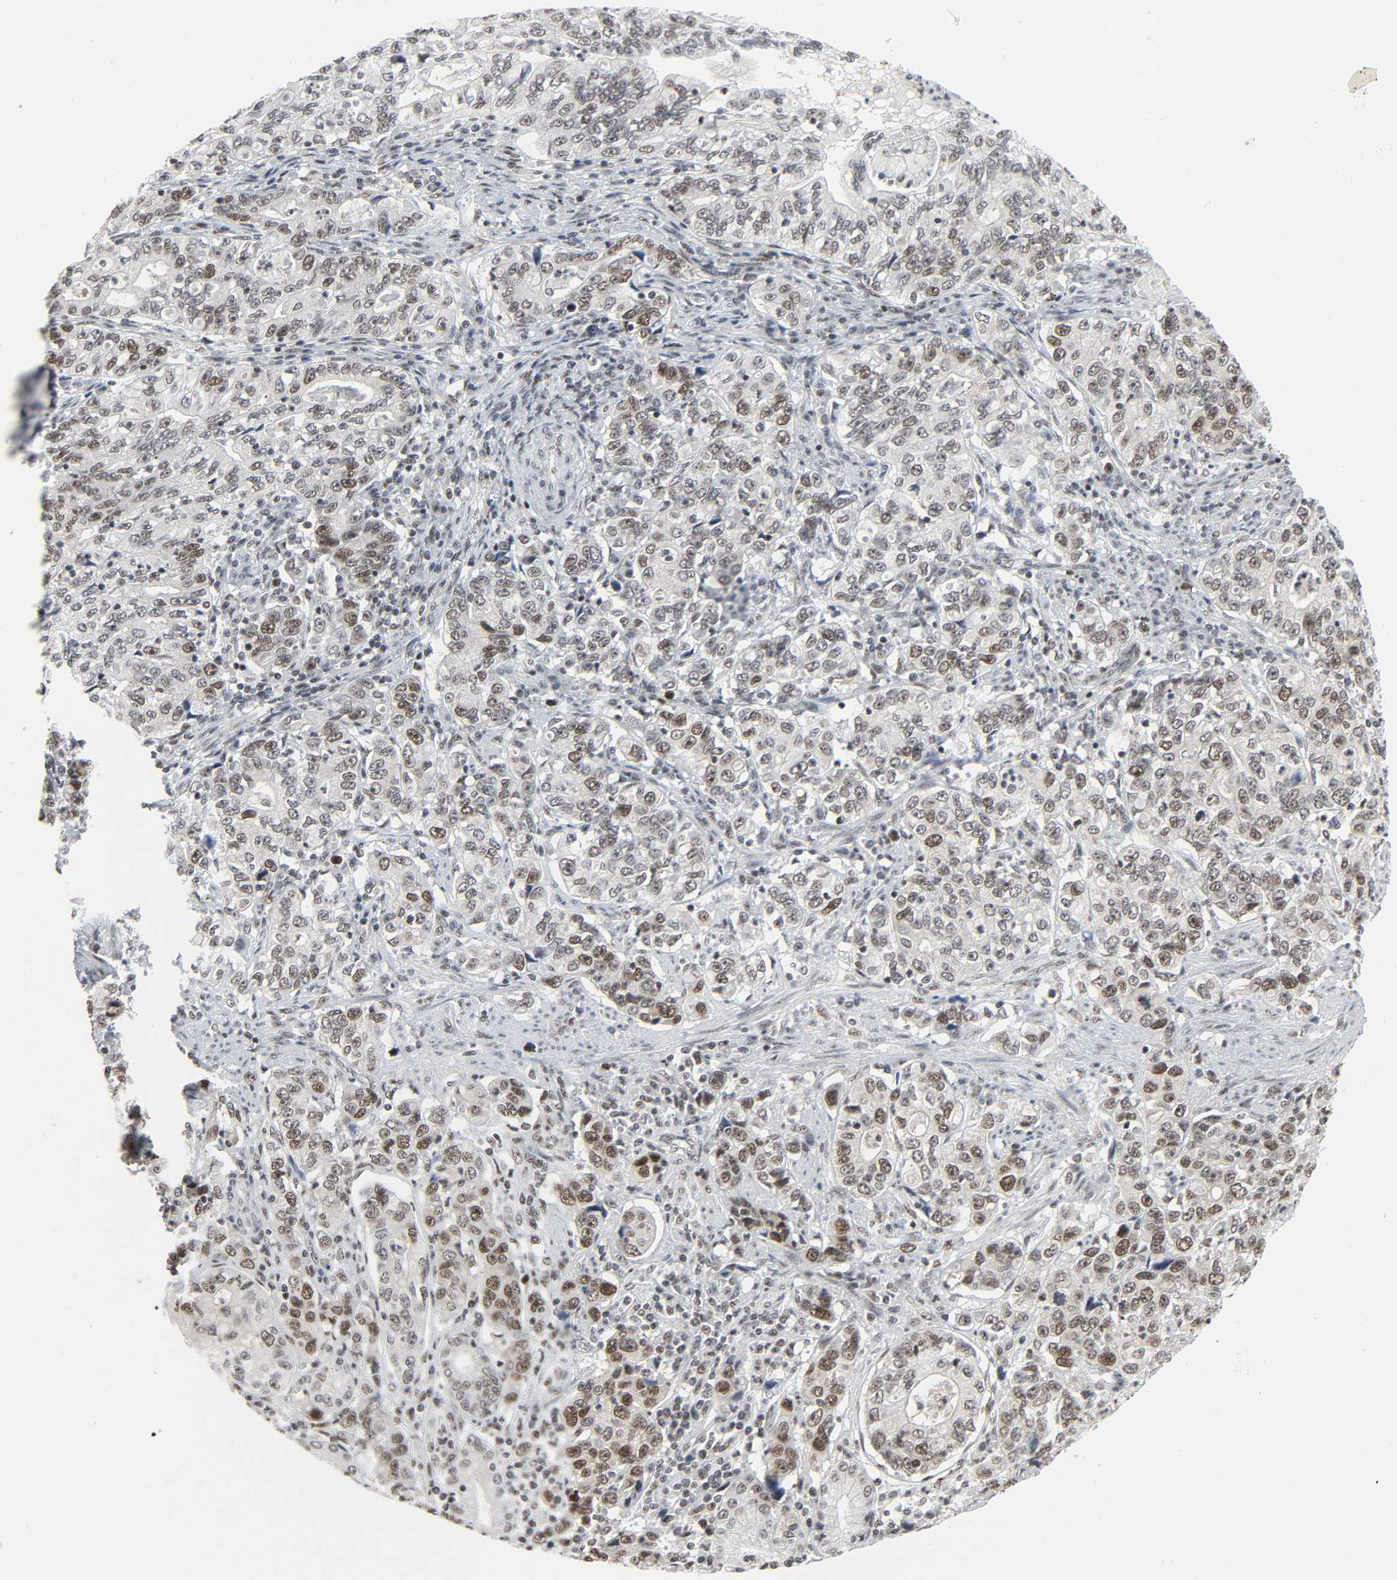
{"staining": {"intensity": "weak", "quantity": ">75%", "location": "nuclear"}, "tissue": "stomach cancer", "cell_type": "Tumor cells", "image_type": "cancer", "snomed": [{"axis": "morphology", "description": "Adenocarcinoma, NOS"}, {"axis": "topography", "description": "Stomach, lower"}], "caption": "Immunohistochemical staining of adenocarcinoma (stomach) shows weak nuclear protein expression in about >75% of tumor cells. Using DAB (3,3'-diaminobenzidine) (brown) and hematoxylin (blue) stains, captured at high magnification using brightfield microscopy.", "gene": "CDK7", "patient": {"sex": "female", "age": 72}}